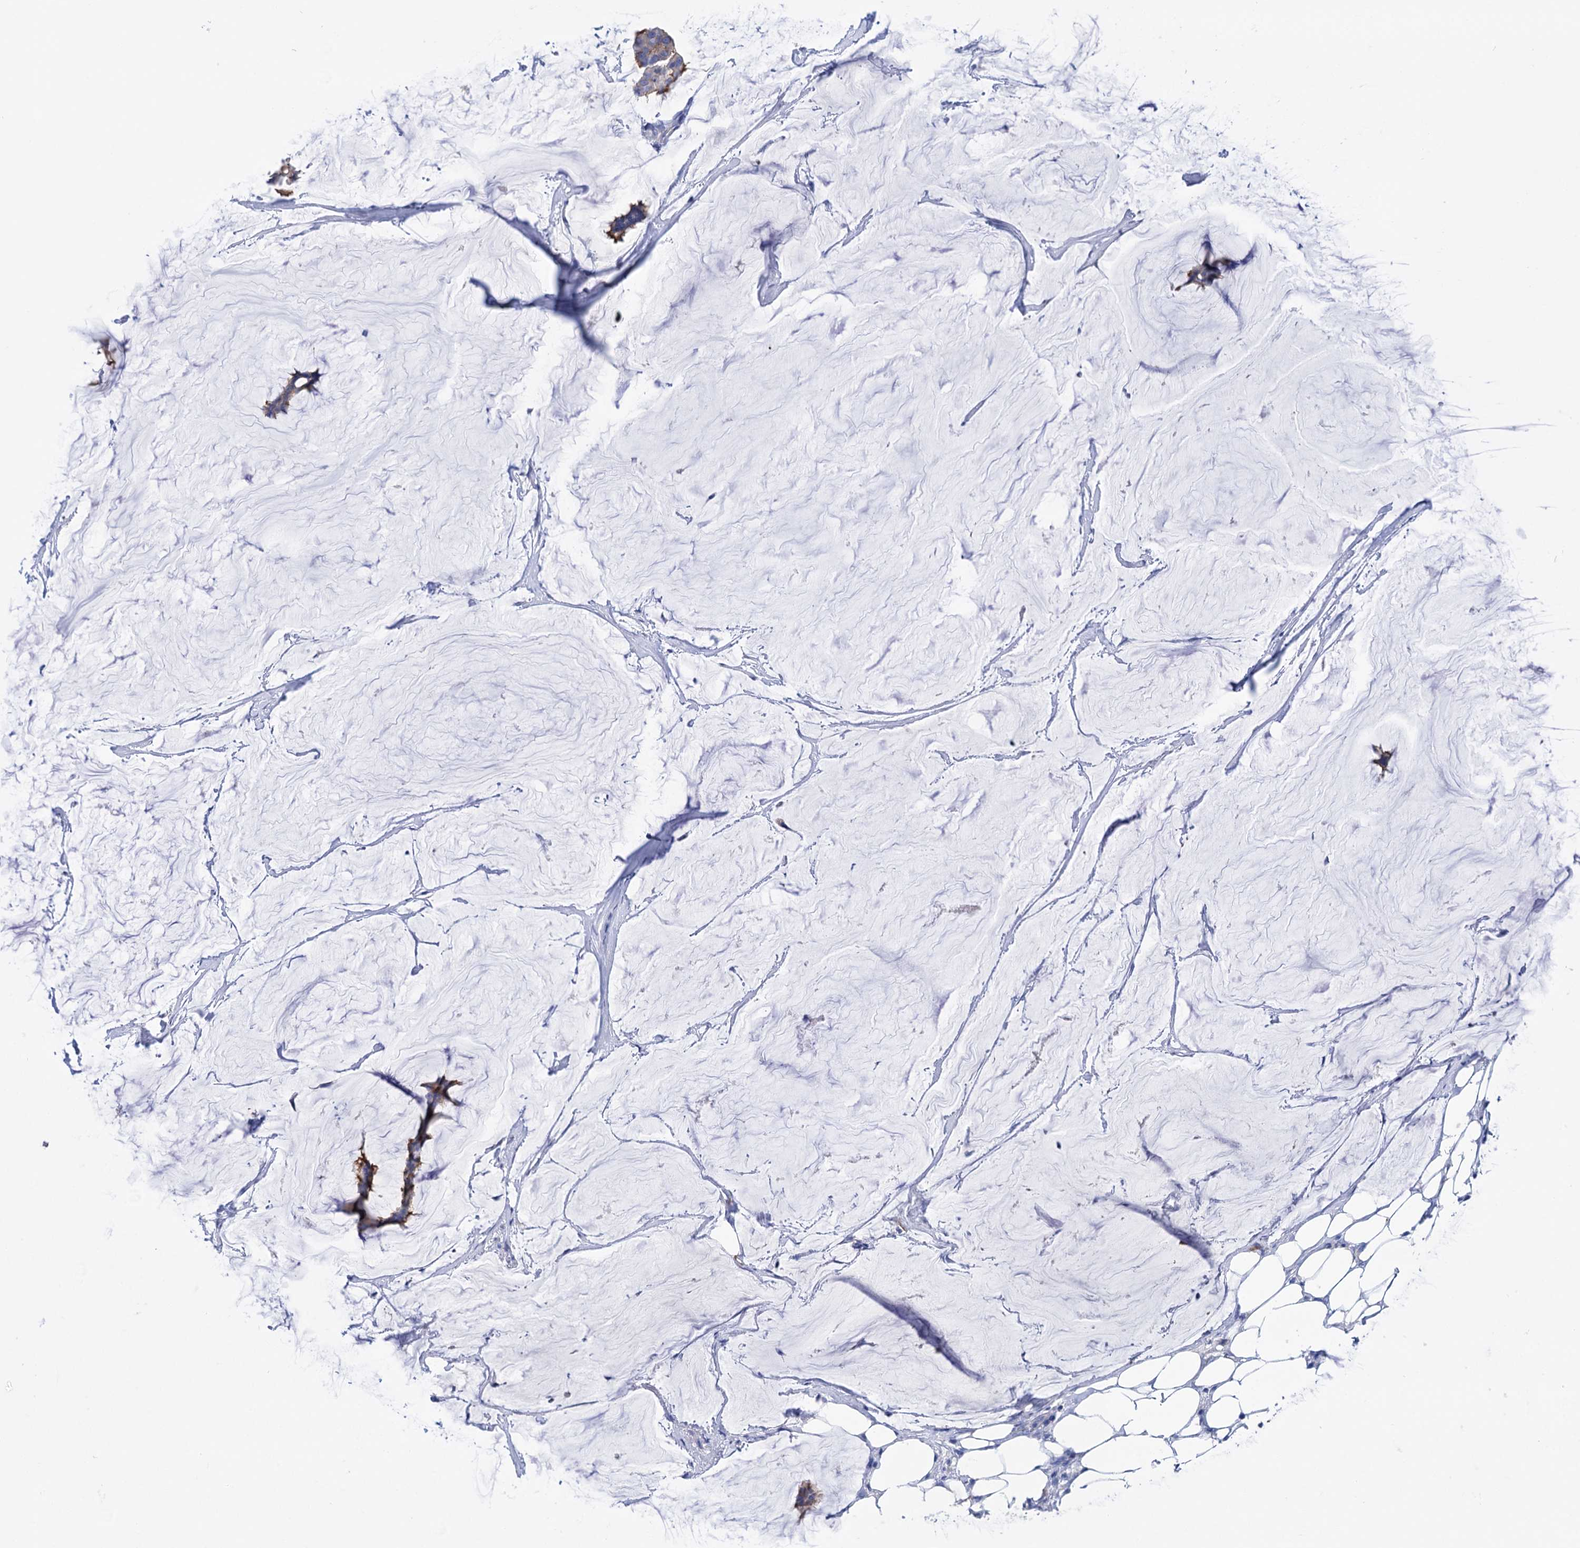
{"staining": {"intensity": "moderate", "quantity": ">75%", "location": "cytoplasmic/membranous"}, "tissue": "breast cancer", "cell_type": "Tumor cells", "image_type": "cancer", "snomed": [{"axis": "morphology", "description": "Duct carcinoma"}, {"axis": "topography", "description": "Breast"}], "caption": "Brown immunohistochemical staining in human breast cancer (intraductal carcinoma) demonstrates moderate cytoplasmic/membranous expression in approximately >75% of tumor cells.", "gene": "BBS4", "patient": {"sex": "female", "age": 93}}